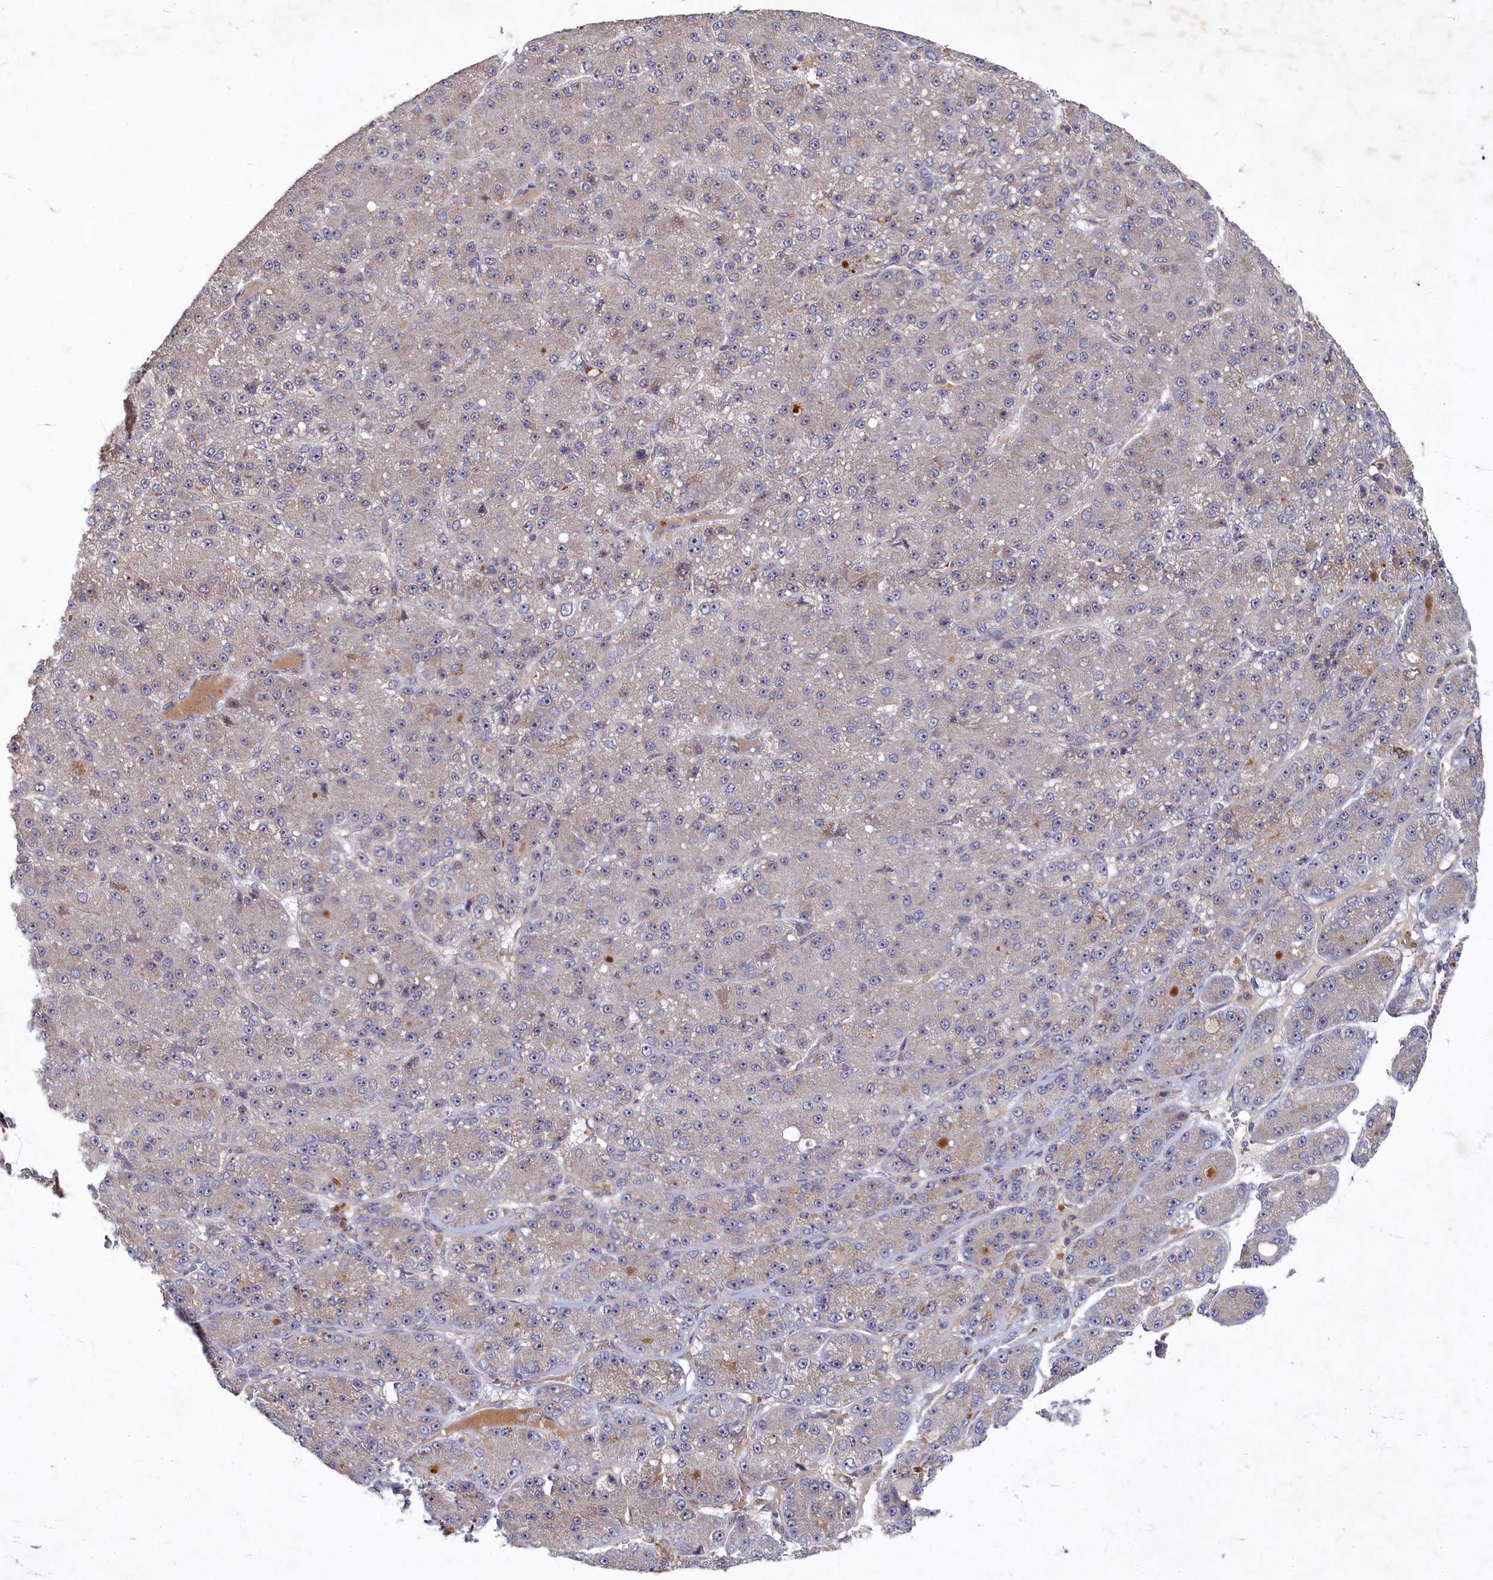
{"staining": {"intensity": "negative", "quantity": "none", "location": "none"}, "tissue": "liver cancer", "cell_type": "Tumor cells", "image_type": "cancer", "snomed": [{"axis": "morphology", "description": "Carcinoma, Hepatocellular, NOS"}, {"axis": "topography", "description": "Liver"}], "caption": "Liver hepatocellular carcinoma was stained to show a protein in brown. There is no significant positivity in tumor cells. (IHC, brightfield microscopy, high magnification).", "gene": "CEP20", "patient": {"sex": "male", "age": 67}}